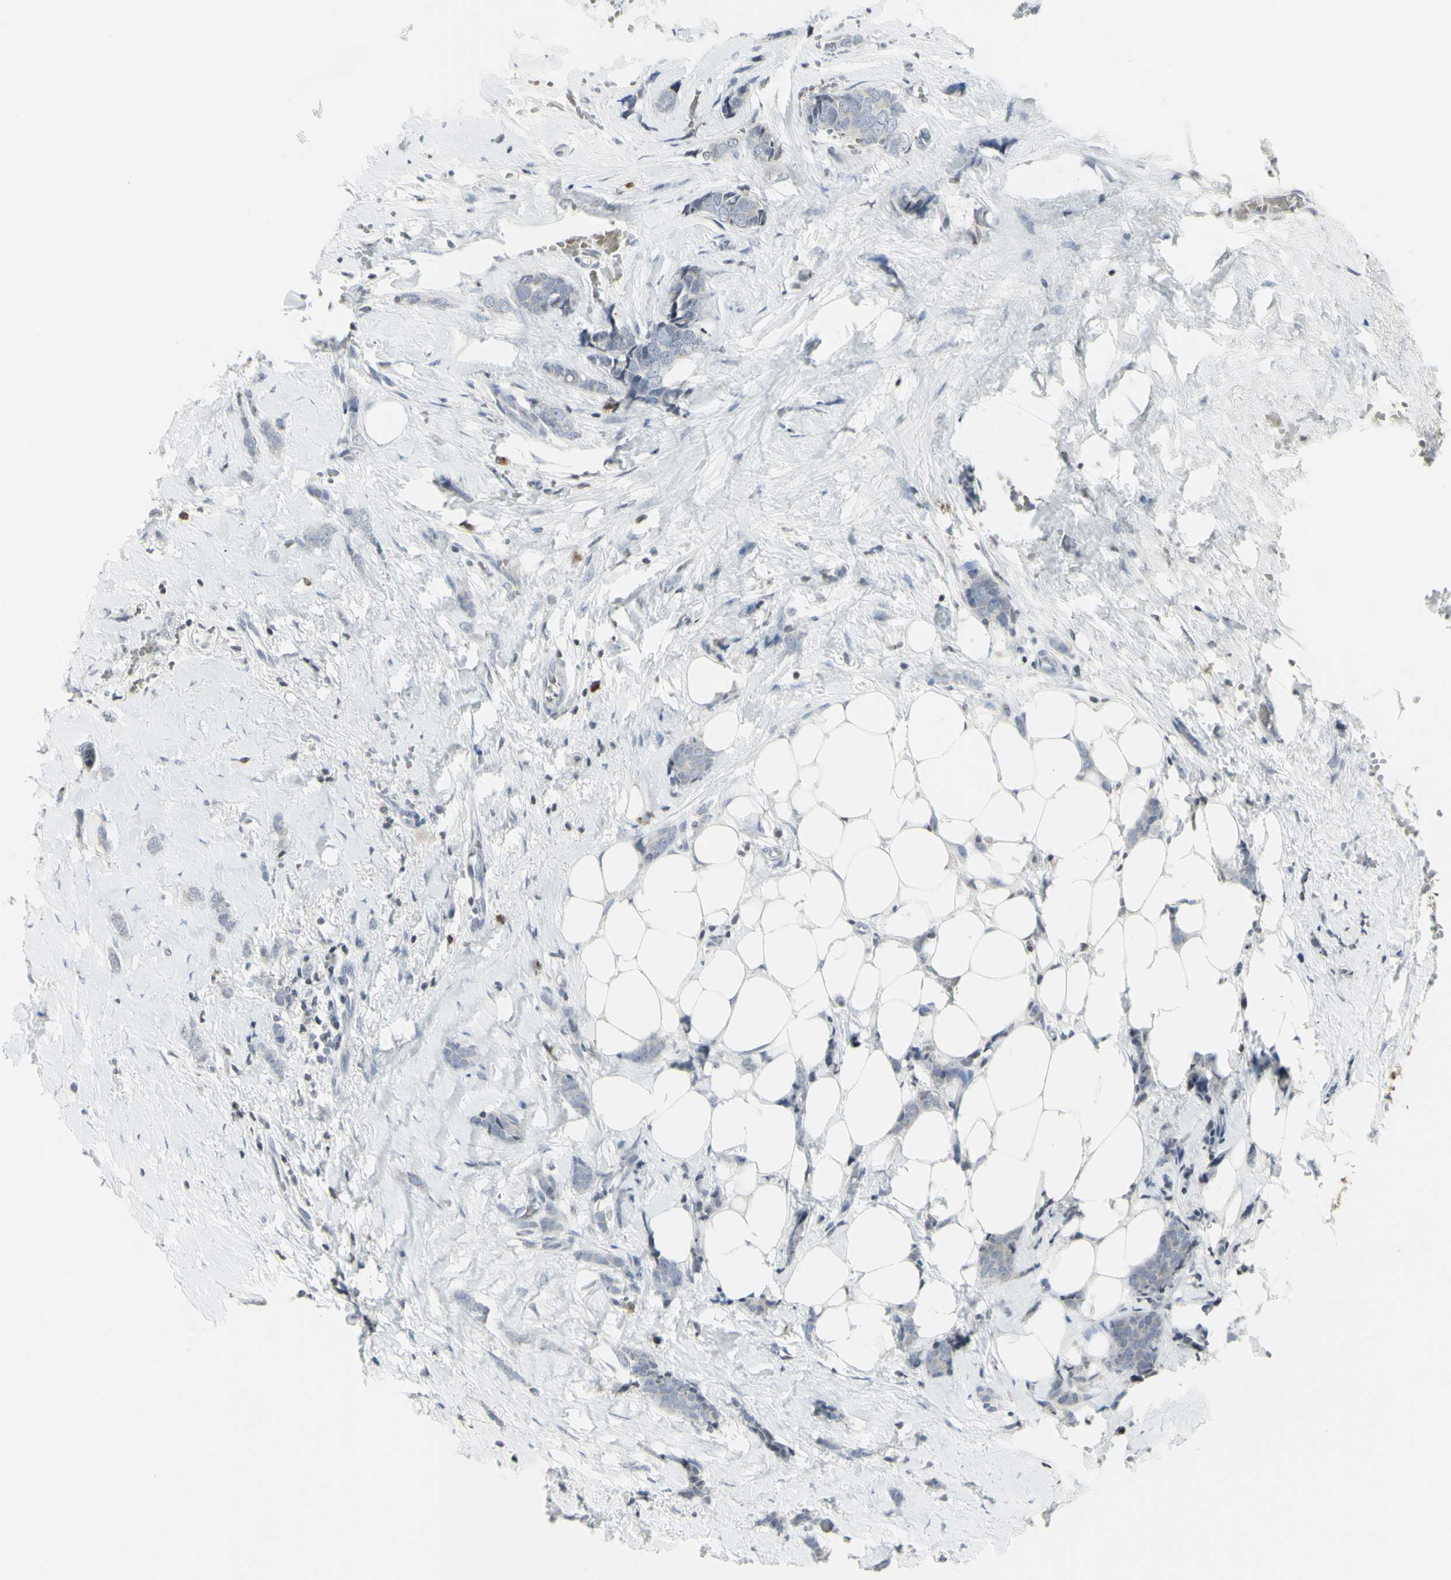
{"staining": {"intensity": "negative", "quantity": "none", "location": "none"}, "tissue": "breast cancer", "cell_type": "Tumor cells", "image_type": "cancer", "snomed": [{"axis": "morphology", "description": "Lobular carcinoma"}, {"axis": "topography", "description": "Skin"}, {"axis": "topography", "description": "Breast"}], "caption": "The IHC micrograph has no significant positivity in tumor cells of lobular carcinoma (breast) tissue.", "gene": "MUC5AC", "patient": {"sex": "female", "age": 46}}